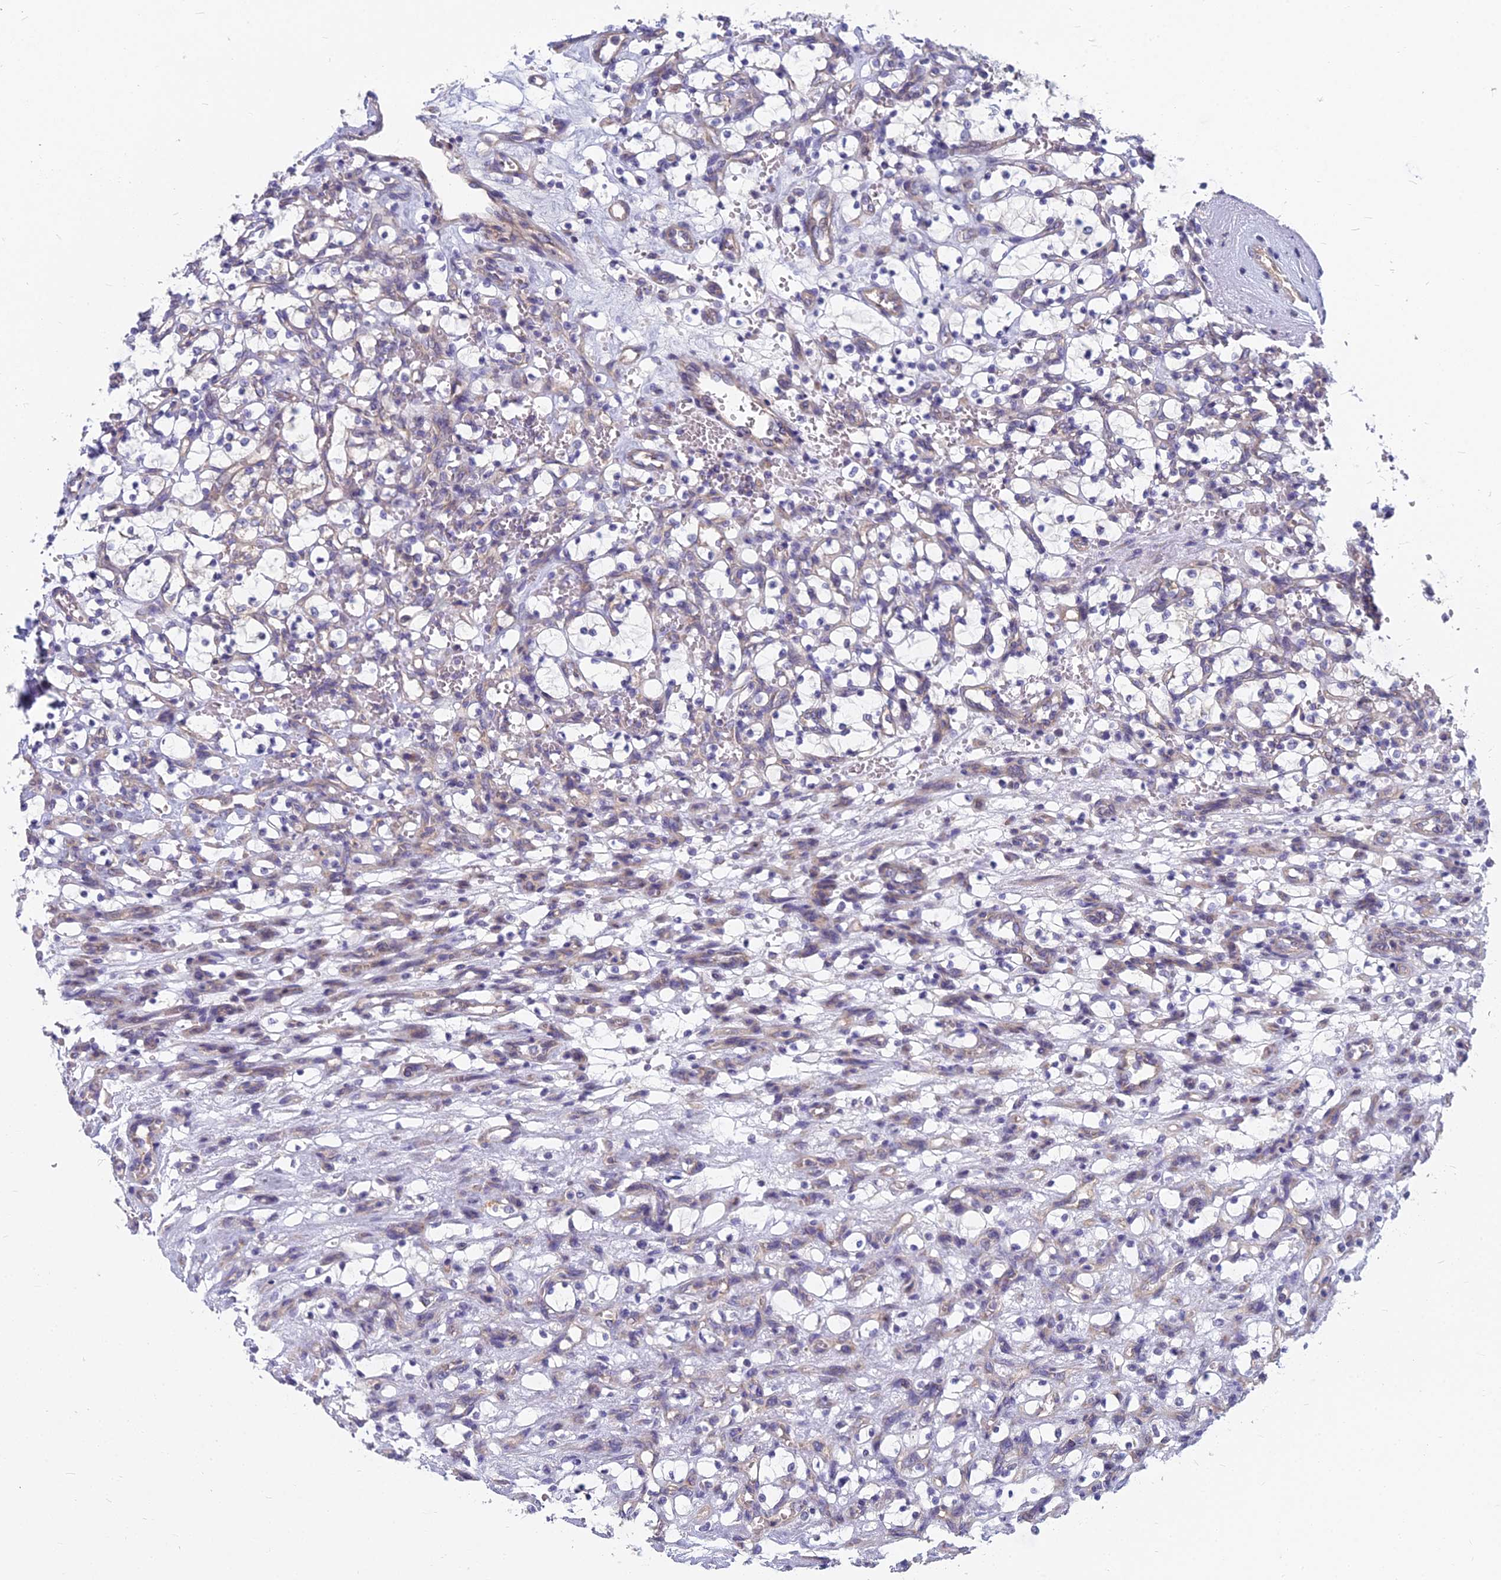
{"staining": {"intensity": "negative", "quantity": "none", "location": "none"}, "tissue": "renal cancer", "cell_type": "Tumor cells", "image_type": "cancer", "snomed": [{"axis": "morphology", "description": "Adenocarcinoma, NOS"}, {"axis": "topography", "description": "Kidney"}], "caption": "Adenocarcinoma (renal) stained for a protein using immunohistochemistry (IHC) reveals no positivity tumor cells.", "gene": "COX20", "patient": {"sex": "female", "age": 69}}